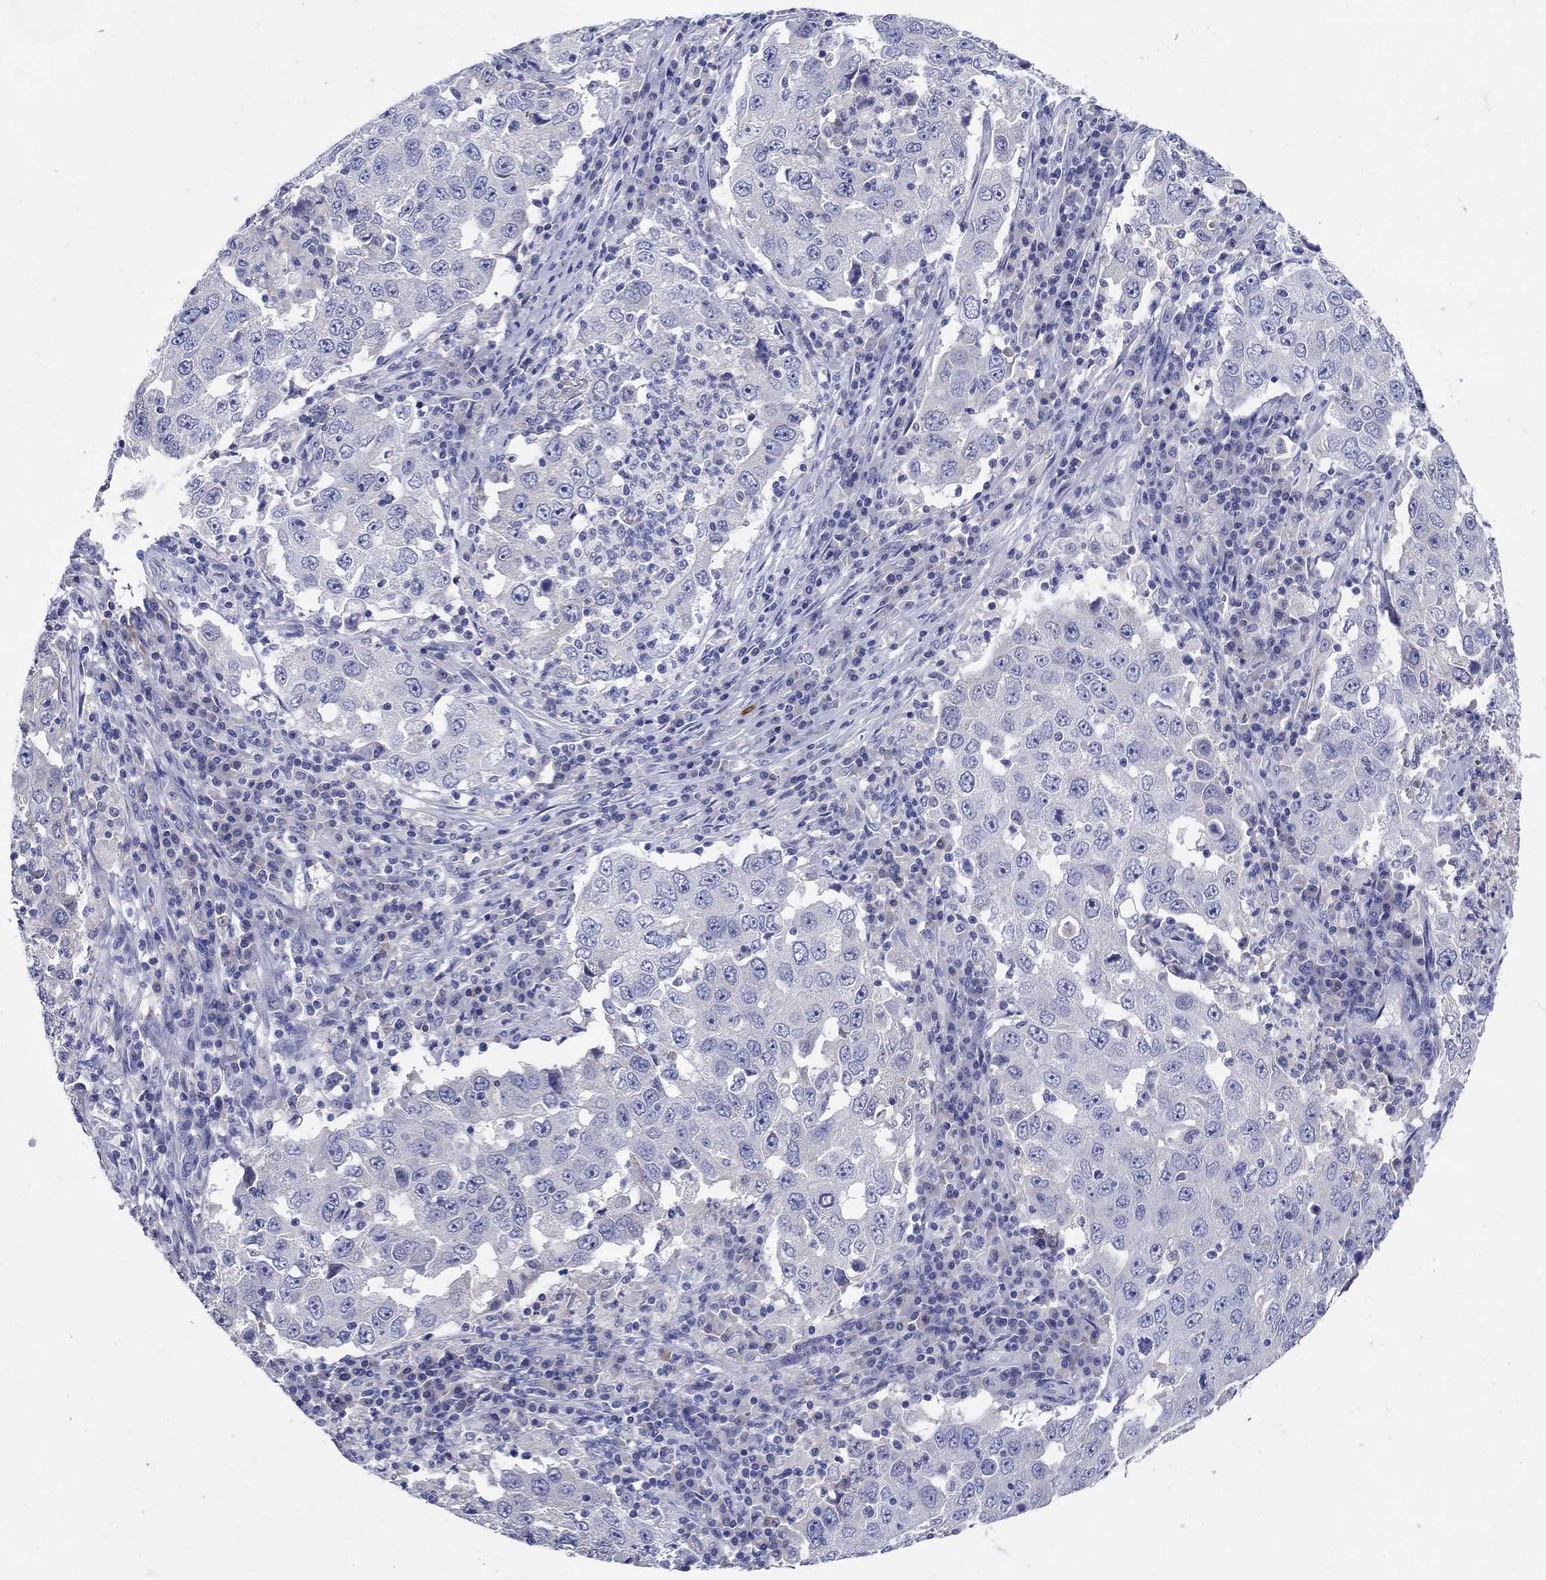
{"staining": {"intensity": "negative", "quantity": "none", "location": "none"}, "tissue": "lung cancer", "cell_type": "Tumor cells", "image_type": "cancer", "snomed": [{"axis": "morphology", "description": "Adenocarcinoma, NOS"}, {"axis": "topography", "description": "Lung"}], "caption": "Immunohistochemistry micrograph of neoplastic tissue: human lung cancer stained with DAB (3,3'-diaminobenzidine) displays no significant protein expression in tumor cells.", "gene": "CRYGD", "patient": {"sex": "male", "age": 73}}